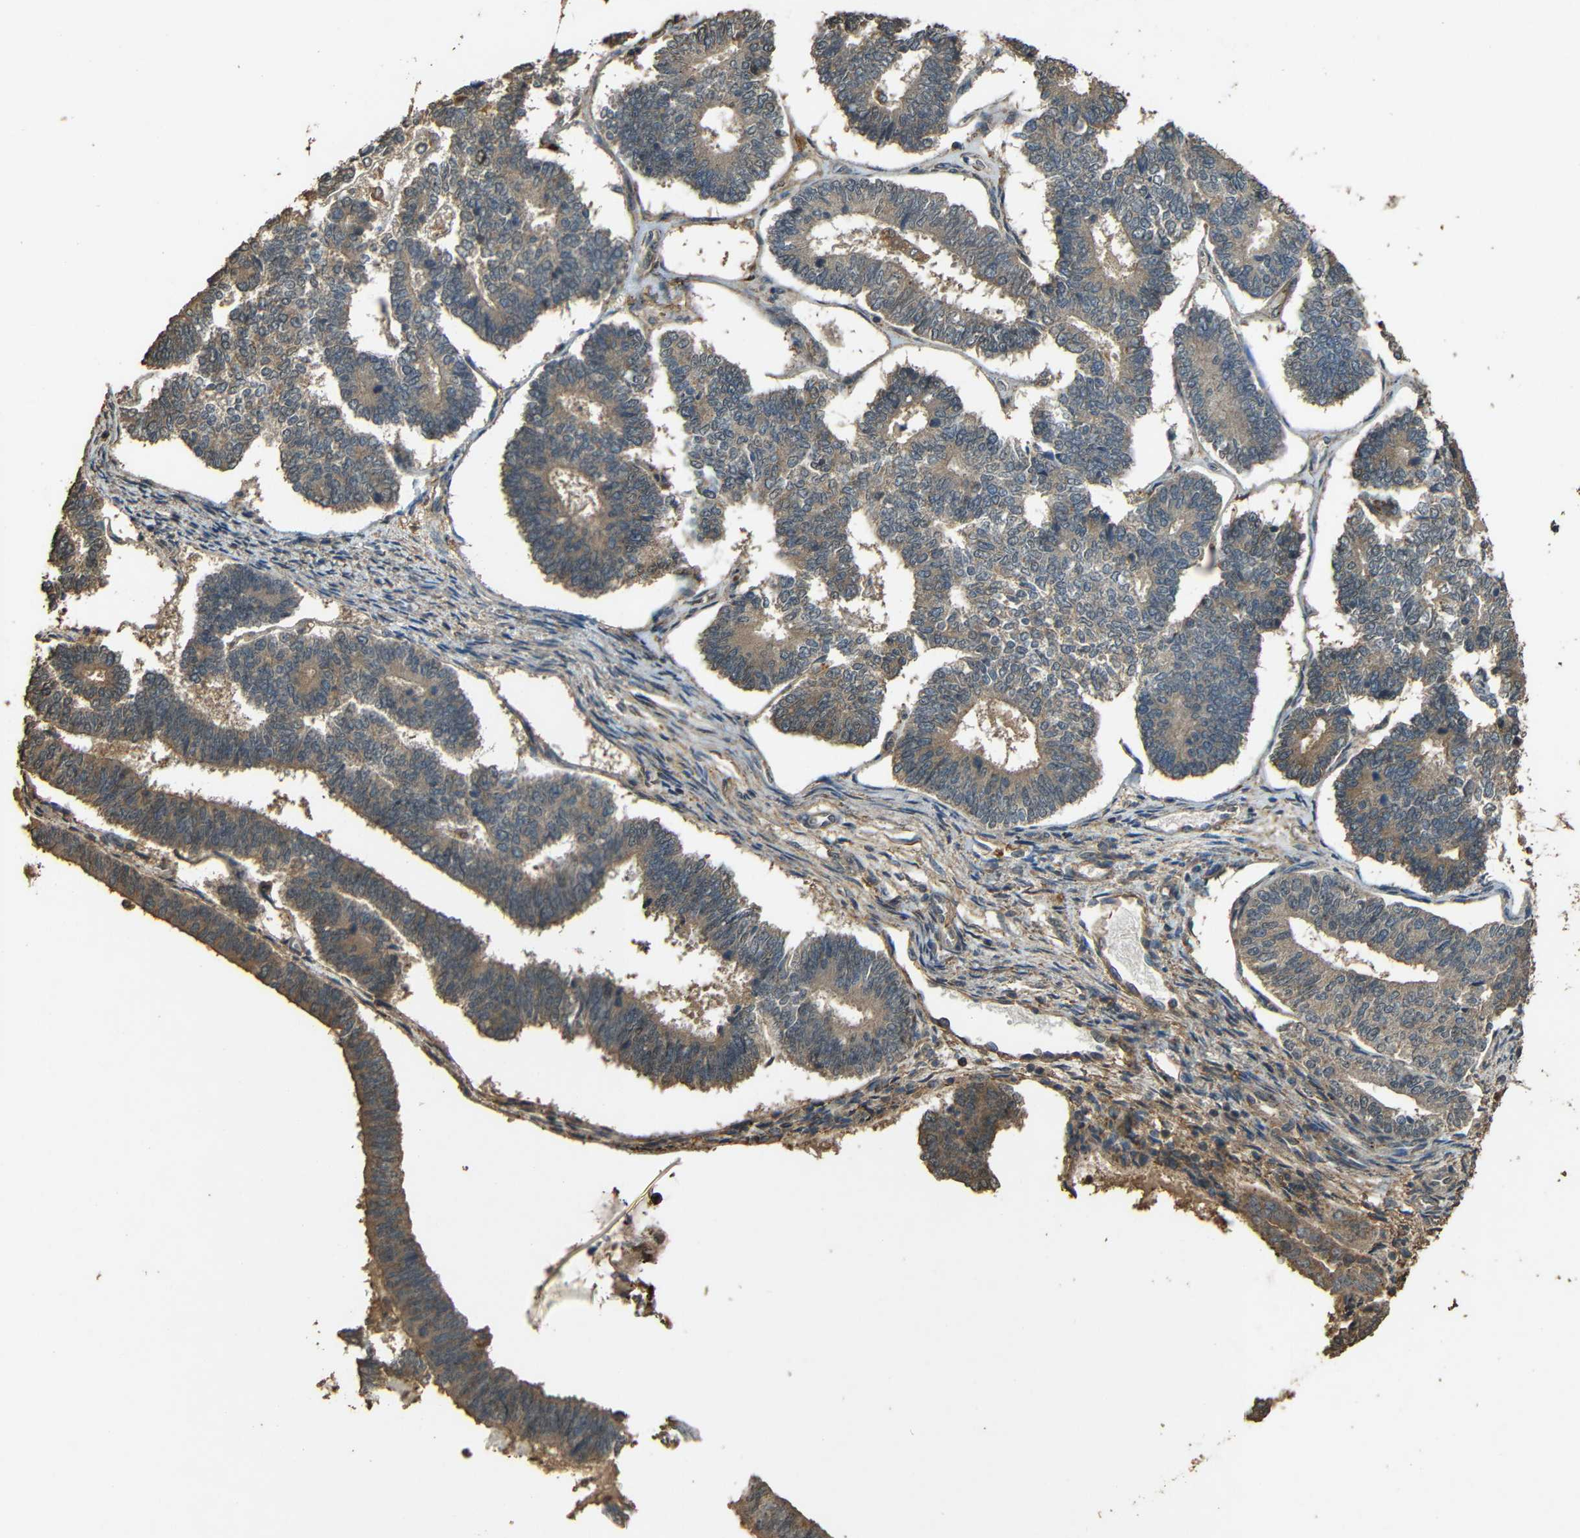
{"staining": {"intensity": "moderate", "quantity": ">75%", "location": "cytoplasmic/membranous"}, "tissue": "endometrial cancer", "cell_type": "Tumor cells", "image_type": "cancer", "snomed": [{"axis": "morphology", "description": "Adenocarcinoma, NOS"}, {"axis": "topography", "description": "Endometrium"}], "caption": "Moderate cytoplasmic/membranous positivity is identified in approximately >75% of tumor cells in endometrial cancer. The staining was performed using DAB (3,3'-diaminobenzidine) to visualize the protein expression in brown, while the nuclei were stained in blue with hematoxylin (Magnification: 20x).", "gene": "PDE5A", "patient": {"sex": "female", "age": 70}}